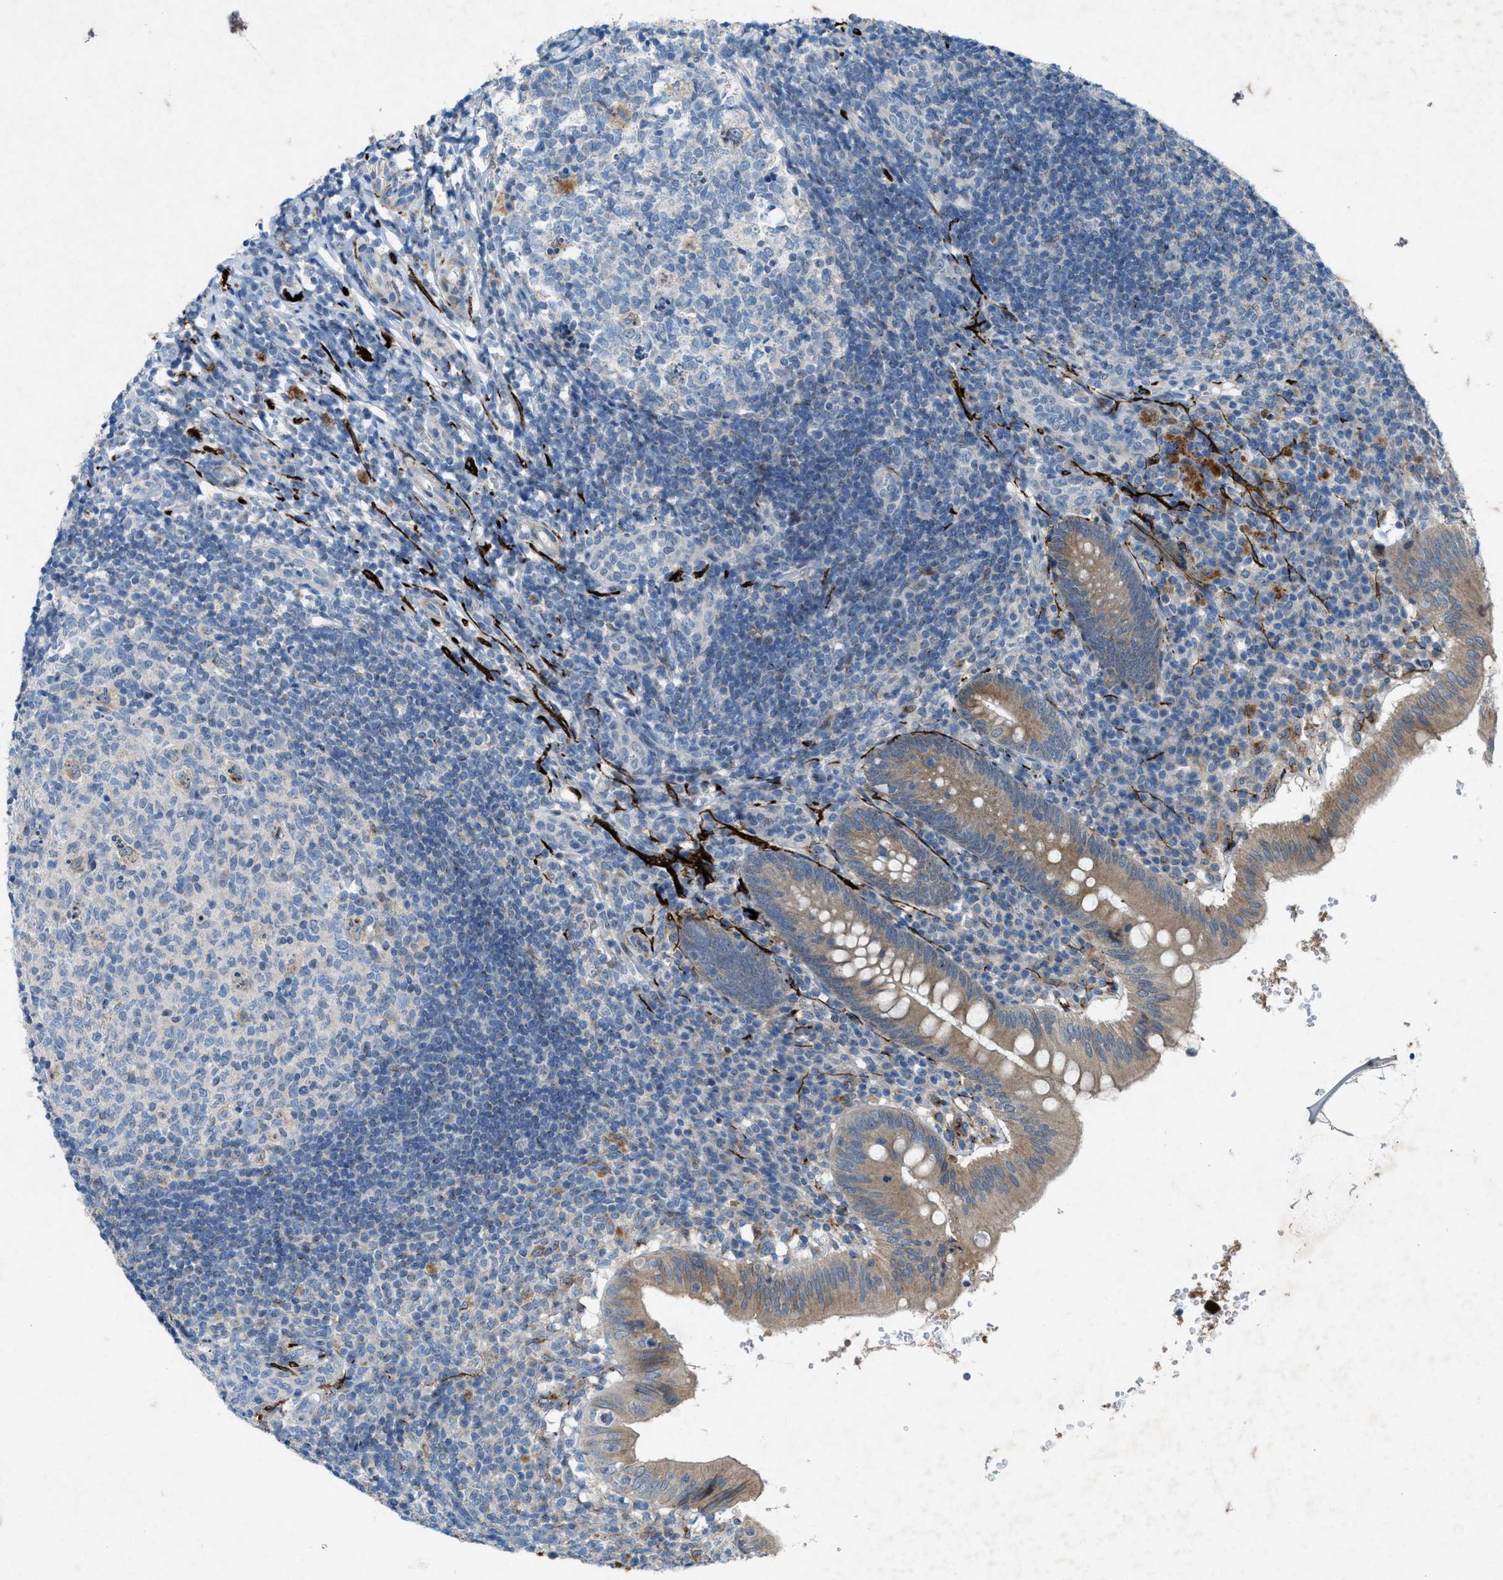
{"staining": {"intensity": "moderate", "quantity": ">75%", "location": "cytoplasmic/membranous"}, "tissue": "appendix", "cell_type": "Glandular cells", "image_type": "normal", "snomed": [{"axis": "morphology", "description": "Normal tissue, NOS"}, {"axis": "topography", "description": "Appendix"}], "caption": "Moderate cytoplasmic/membranous positivity for a protein is present in about >75% of glandular cells of normal appendix using immunohistochemistry.", "gene": "URGCP", "patient": {"sex": "male", "age": 8}}